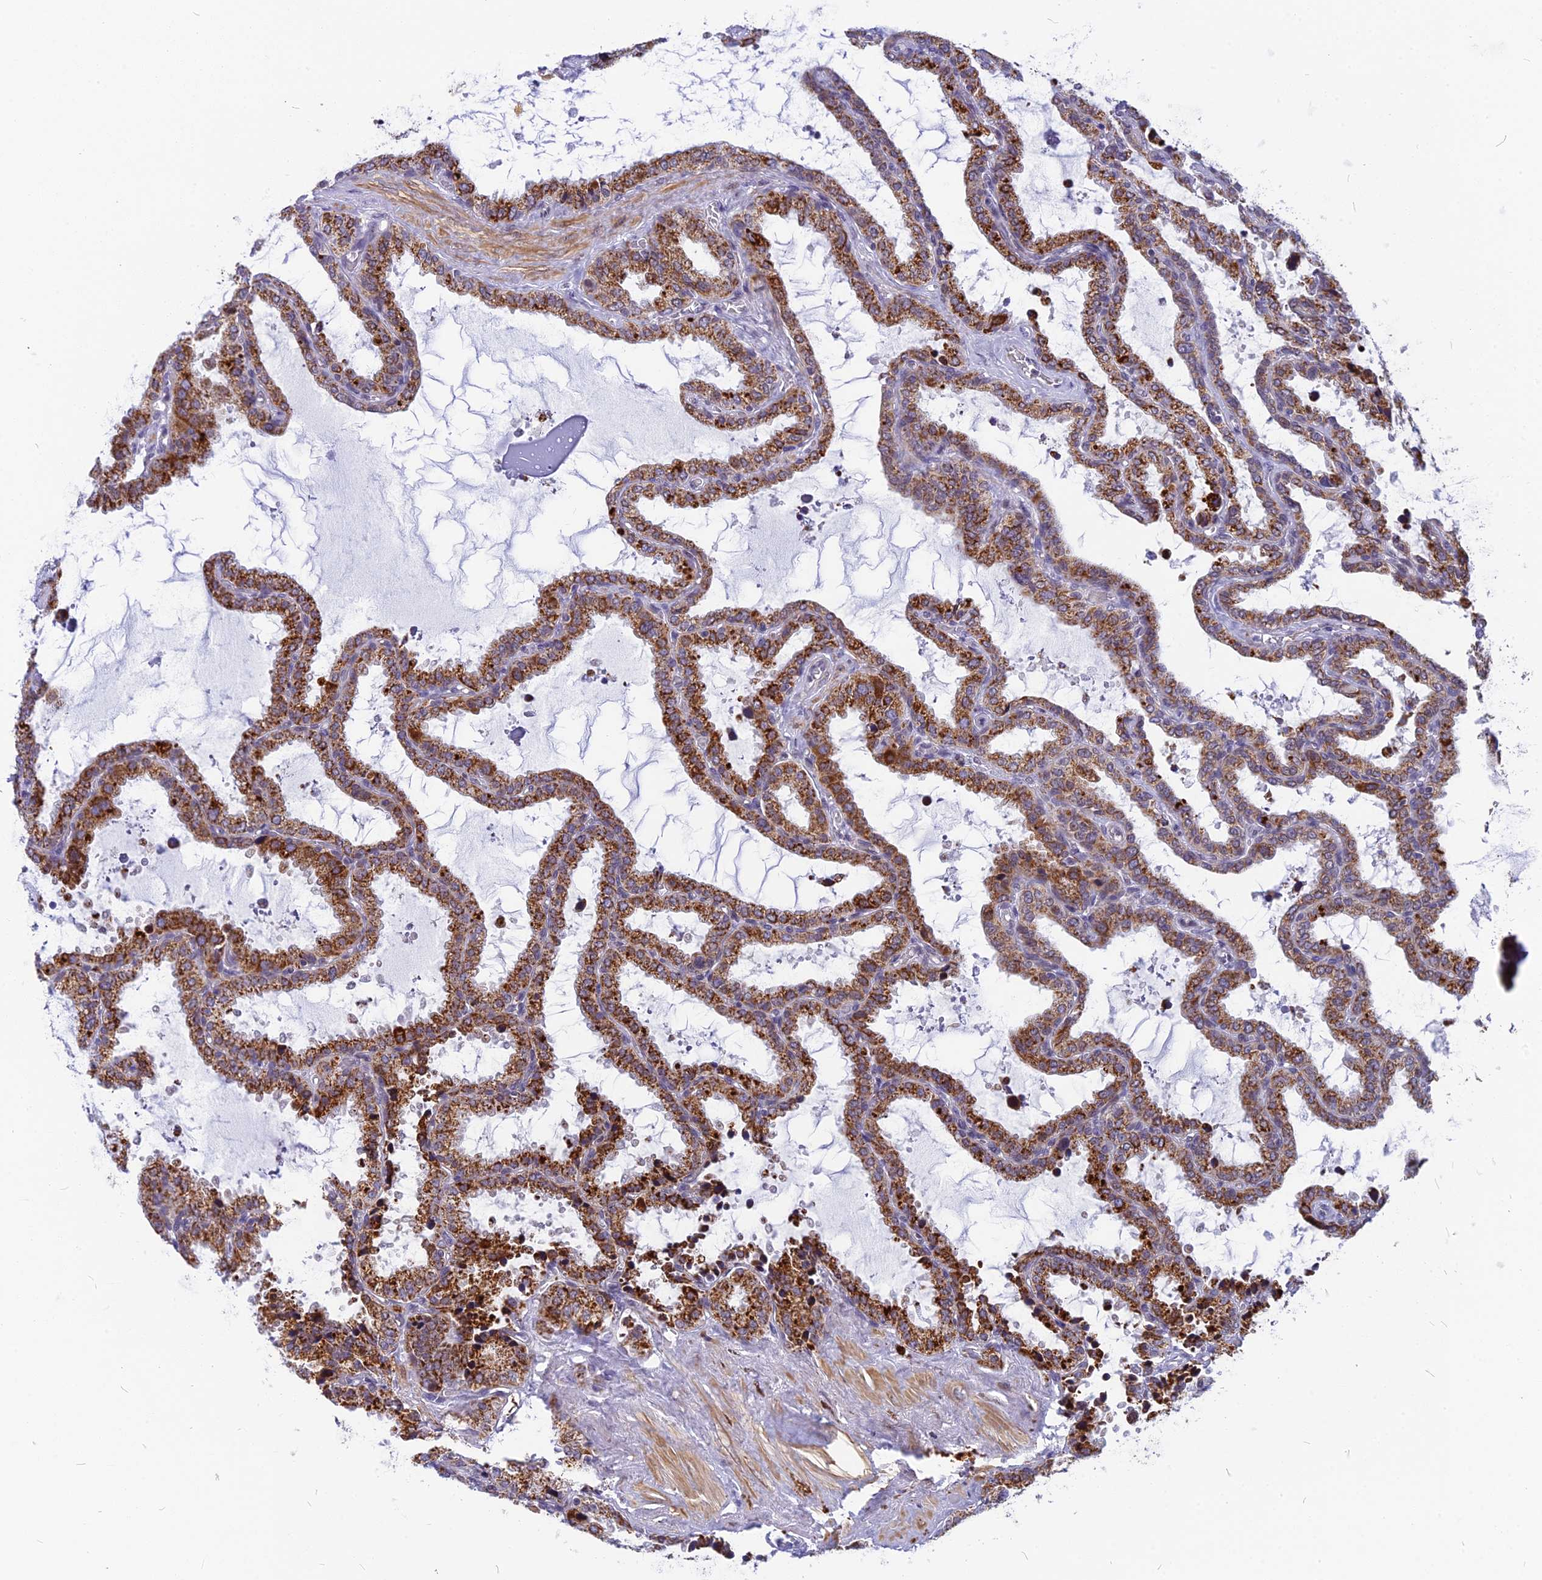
{"staining": {"intensity": "strong", "quantity": ">75%", "location": "cytoplasmic/membranous"}, "tissue": "seminal vesicle", "cell_type": "Glandular cells", "image_type": "normal", "snomed": [{"axis": "morphology", "description": "Normal tissue, NOS"}, {"axis": "topography", "description": "Seminal veicle"}], "caption": "Protein expression analysis of benign seminal vesicle exhibits strong cytoplasmic/membranous positivity in approximately >75% of glandular cells.", "gene": "CMC1", "patient": {"sex": "male", "age": 46}}